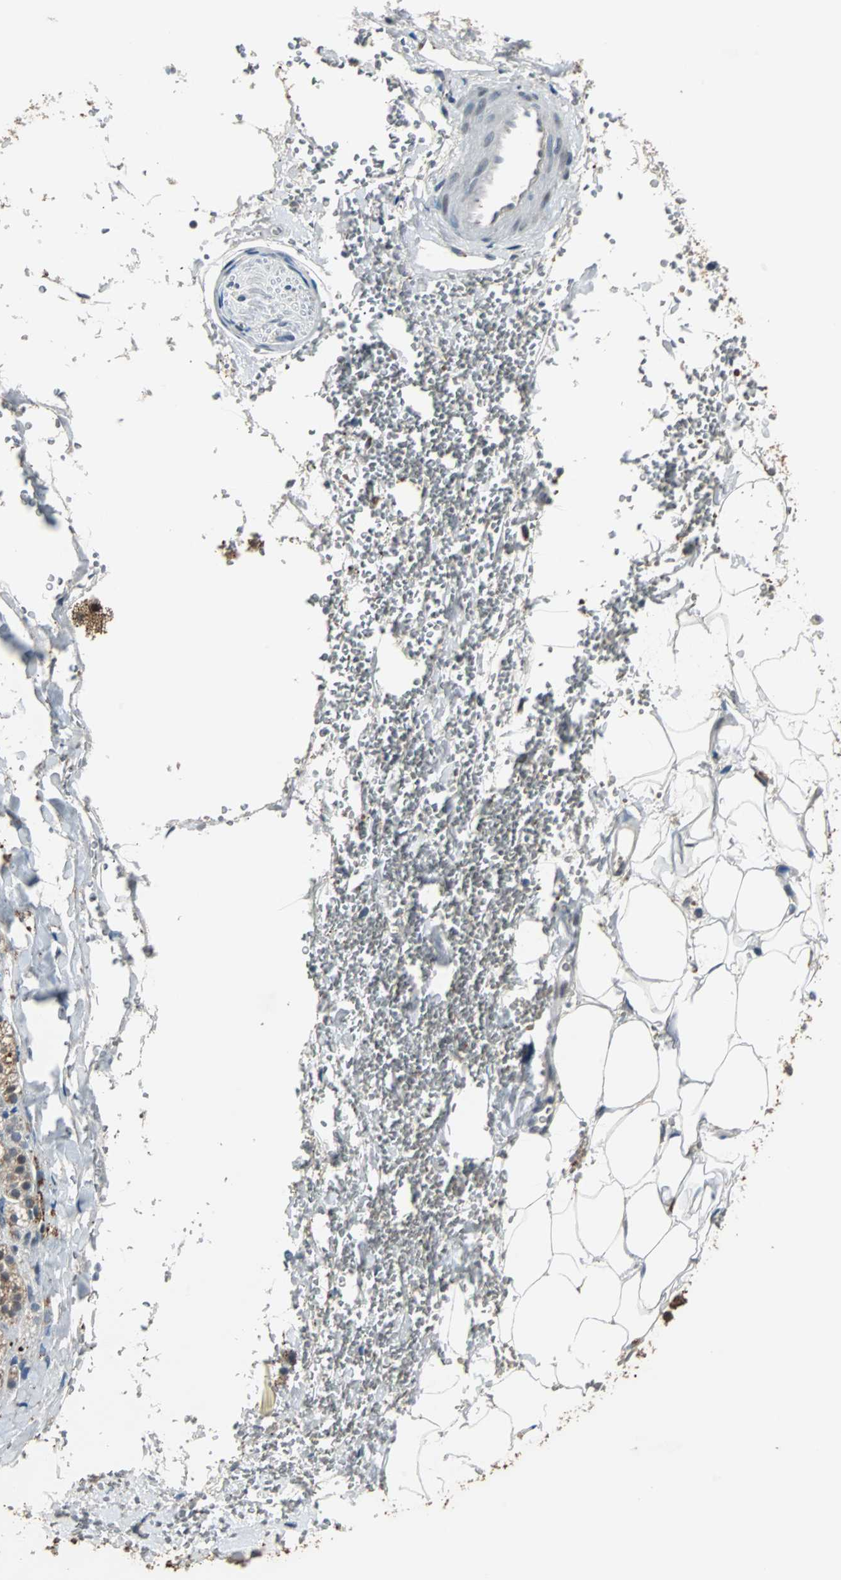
{"staining": {"intensity": "strong", "quantity": ">75%", "location": "cytoplasmic/membranous,nuclear"}, "tissue": "adrenal gland", "cell_type": "Glandular cells", "image_type": "normal", "snomed": [{"axis": "morphology", "description": "Normal tissue, NOS"}, {"axis": "topography", "description": "Adrenal gland"}], "caption": "Immunohistochemistry photomicrograph of benign adrenal gland: adrenal gland stained using immunohistochemistry (IHC) displays high levels of strong protein expression localized specifically in the cytoplasmic/membranous,nuclear of glandular cells, appearing as a cytoplasmic/membranous,nuclear brown color.", "gene": "HLX", "patient": {"sex": "female", "age": 44}}